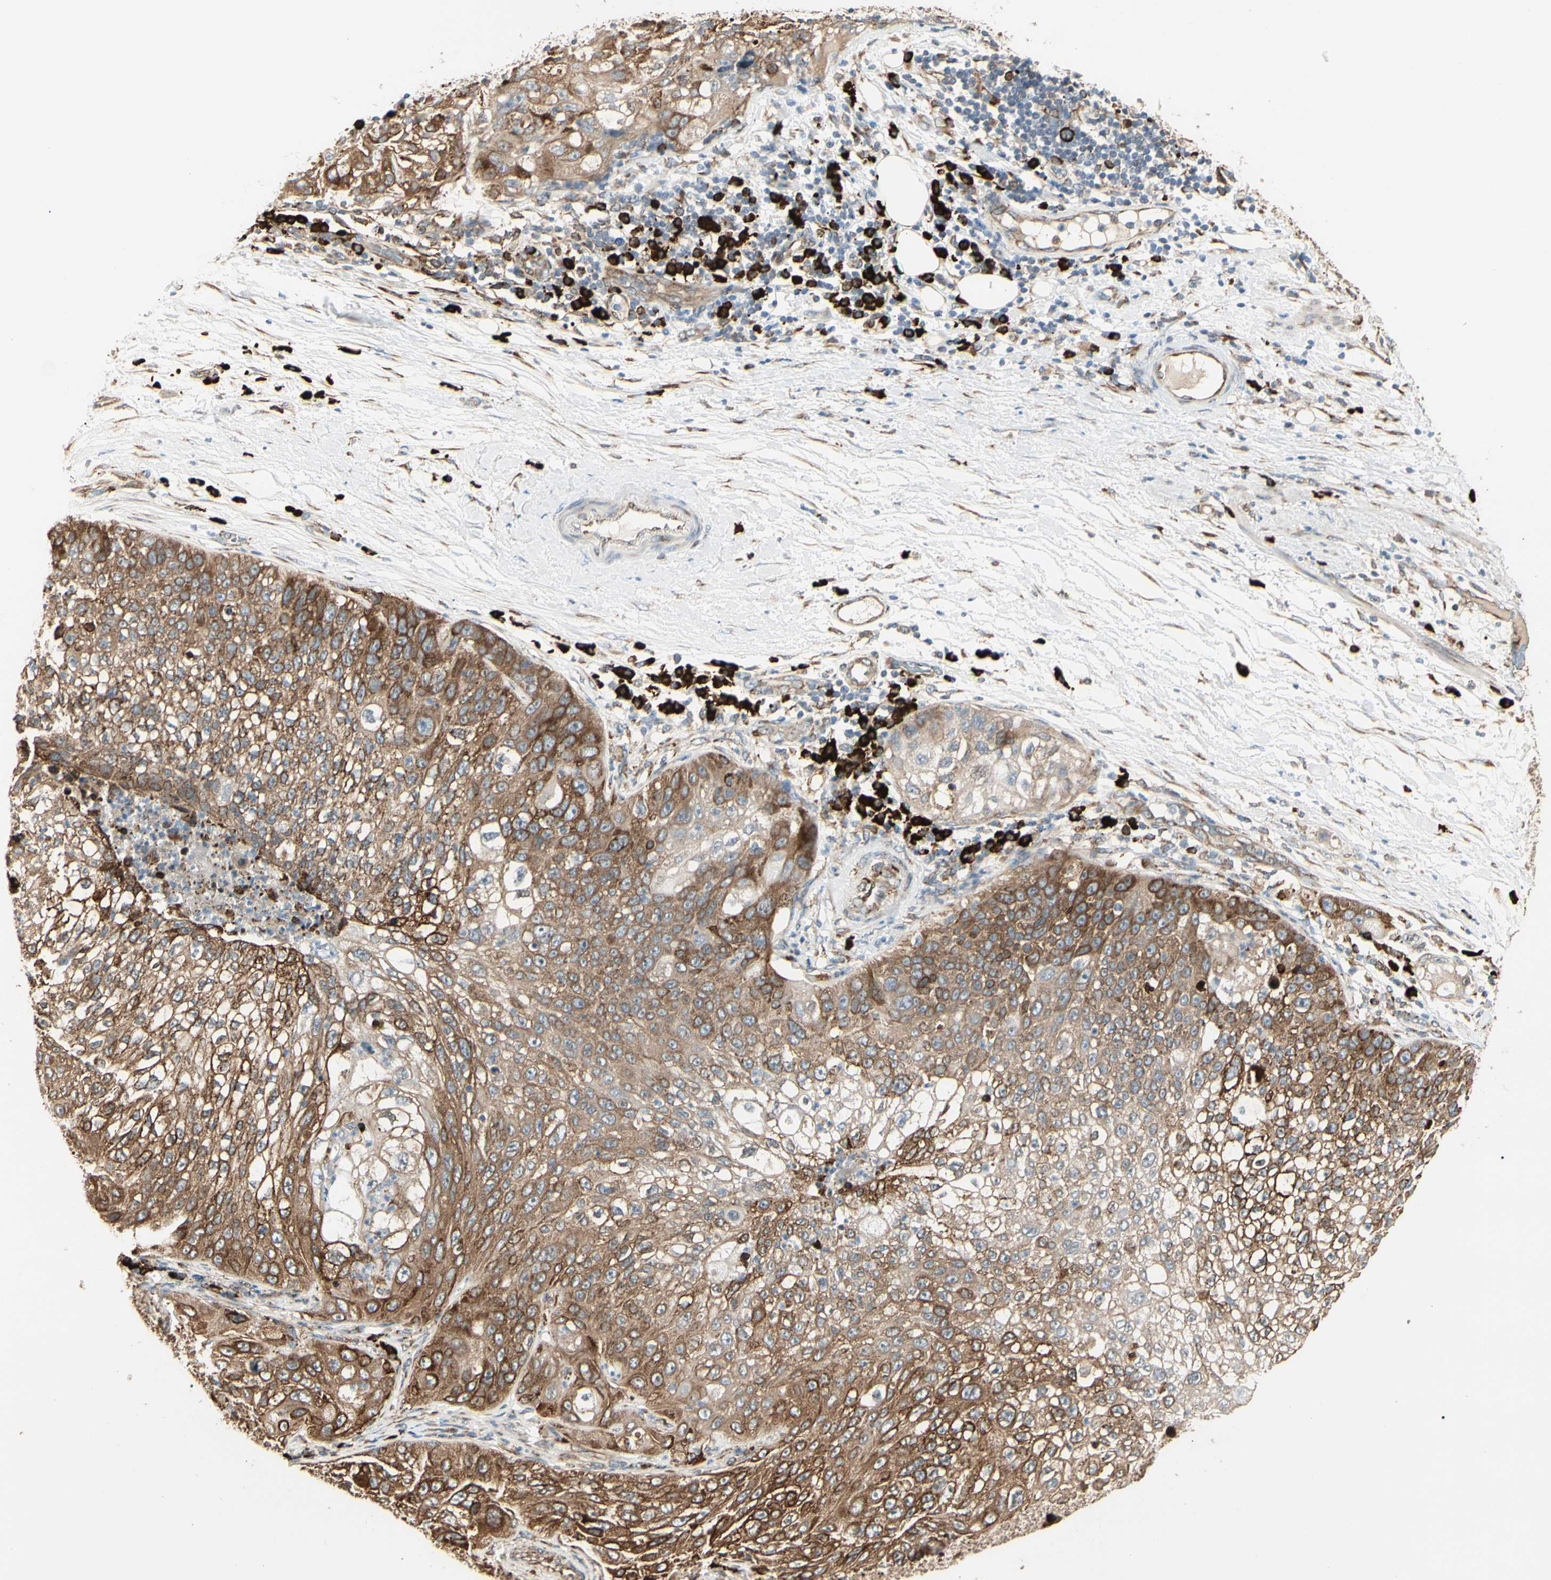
{"staining": {"intensity": "moderate", "quantity": ">75%", "location": "cytoplasmic/membranous"}, "tissue": "lung cancer", "cell_type": "Tumor cells", "image_type": "cancer", "snomed": [{"axis": "morphology", "description": "Inflammation, NOS"}, {"axis": "morphology", "description": "Squamous cell carcinoma, NOS"}, {"axis": "topography", "description": "Lymph node"}, {"axis": "topography", "description": "Soft tissue"}, {"axis": "topography", "description": "Lung"}], "caption": "Protein staining of lung cancer (squamous cell carcinoma) tissue shows moderate cytoplasmic/membranous staining in approximately >75% of tumor cells. The staining was performed using DAB, with brown indicating positive protein expression. Nuclei are stained blue with hematoxylin.", "gene": "HSP90B1", "patient": {"sex": "male", "age": 66}}